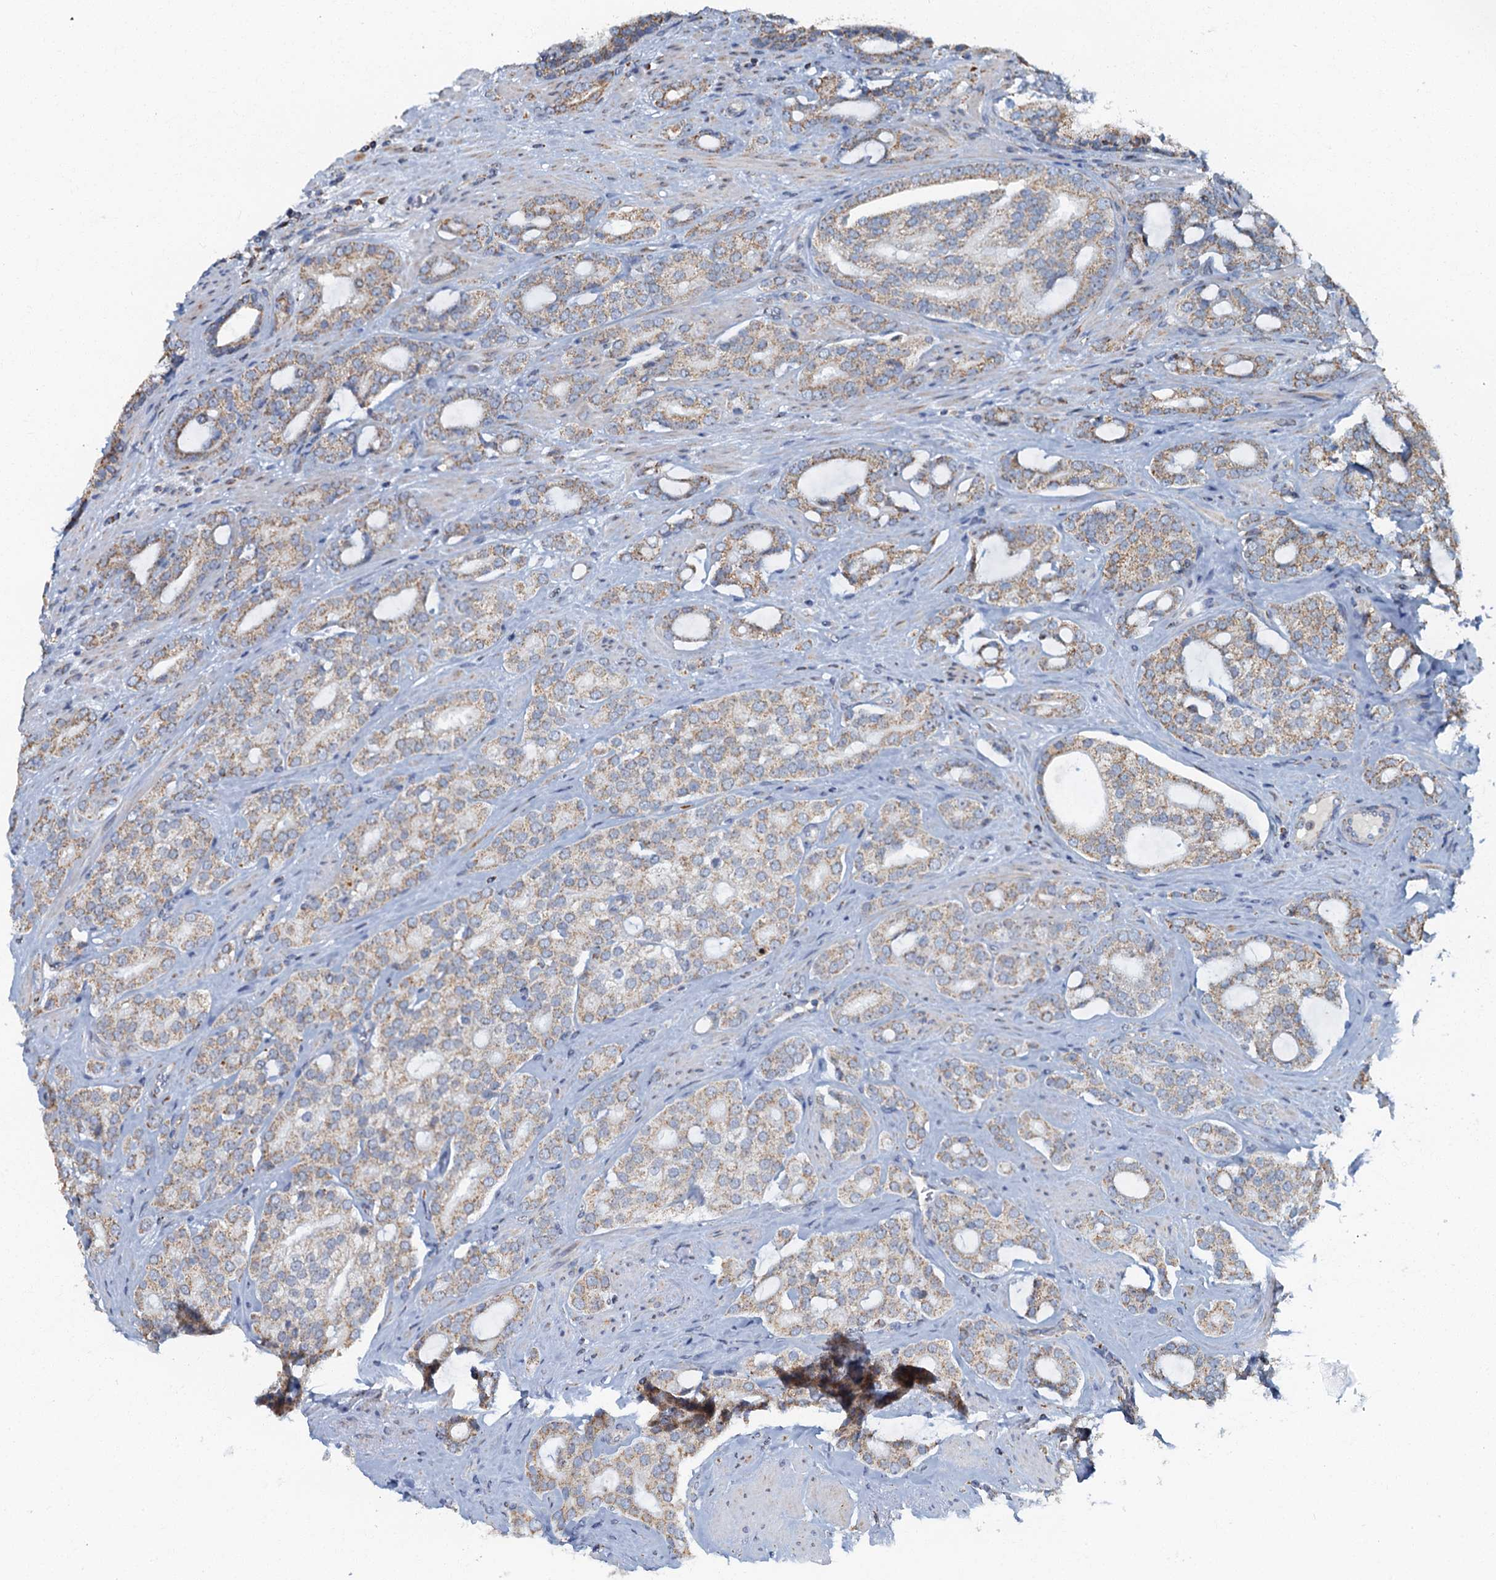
{"staining": {"intensity": "moderate", "quantity": "25%-75%", "location": "cytoplasmic/membranous"}, "tissue": "prostate cancer", "cell_type": "Tumor cells", "image_type": "cancer", "snomed": [{"axis": "morphology", "description": "Adenocarcinoma, High grade"}, {"axis": "topography", "description": "Prostate"}], "caption": "Protein staining reveals moderate cytoplasmic/membranous positivity in approximately 25%-75% of tumor cells in prostate high-grade adenocarcinoma.", "gene": "RAD9B", "patient": {"sex": "male", "age": 63}}